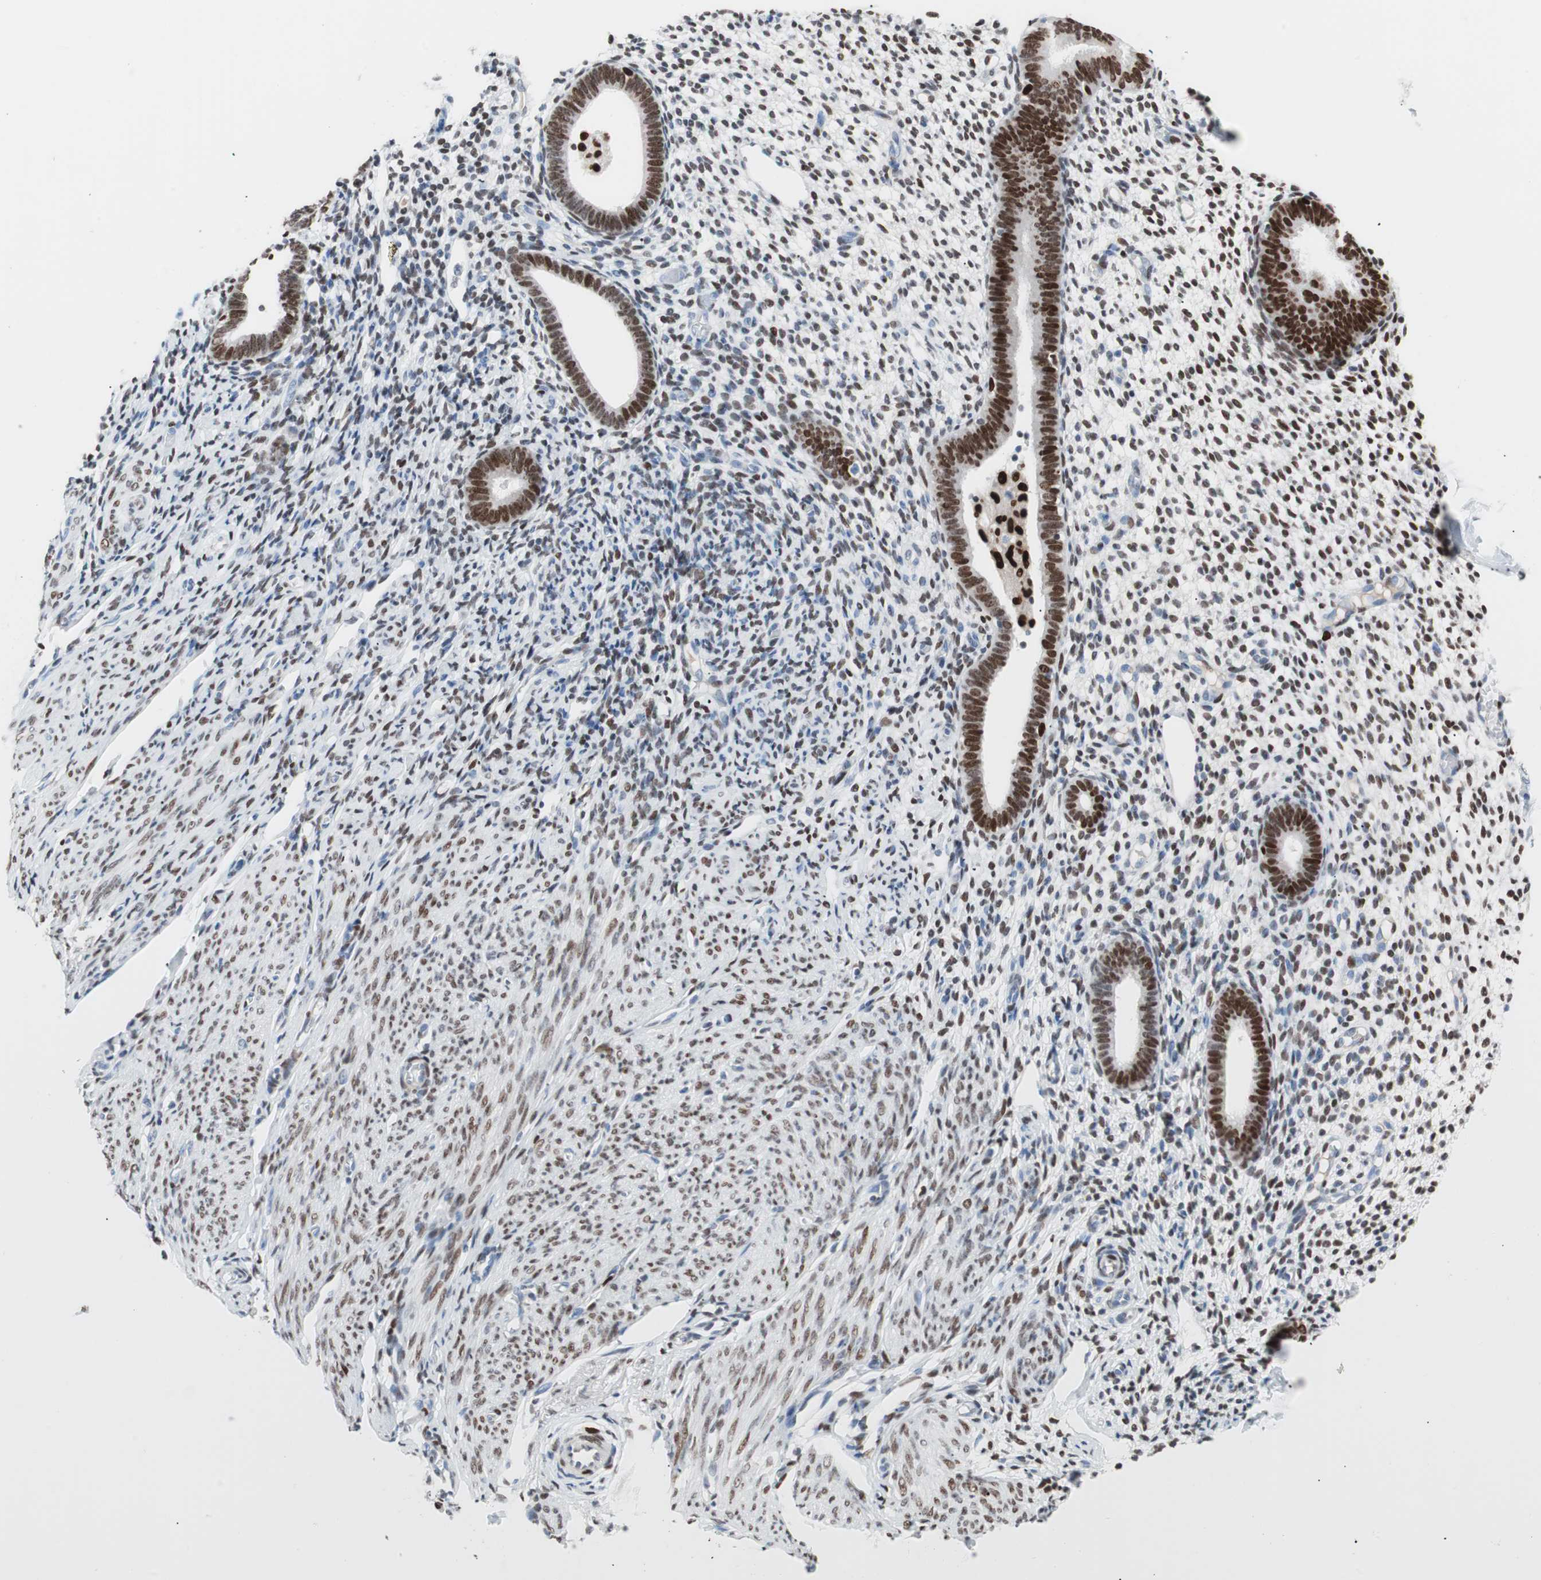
{"staining": {"intensity": "moderate", "quantity": ">75%", "location": "nuclear"}, "tissue": "endometrium", "cell_type": "Cells in endometrial stroma", "image_type": "normal", "snomed": [{"axis": "morphology", "description": "Normal tissue, NOS"}, {"axis": "topography", "description": "Endometrium"}], "caption": "Immunohistochemistry (IHC) photomicrograph of unremarkable endometrium: human endometrium stained using IHC displays medium levels of moderate protein expression localized specifically in the nuclear of cells in endometrial stroma, appearing as a nuclear brown color.", "gene": "CEBPB", "patient": {"sex": "female", "age": 61}}